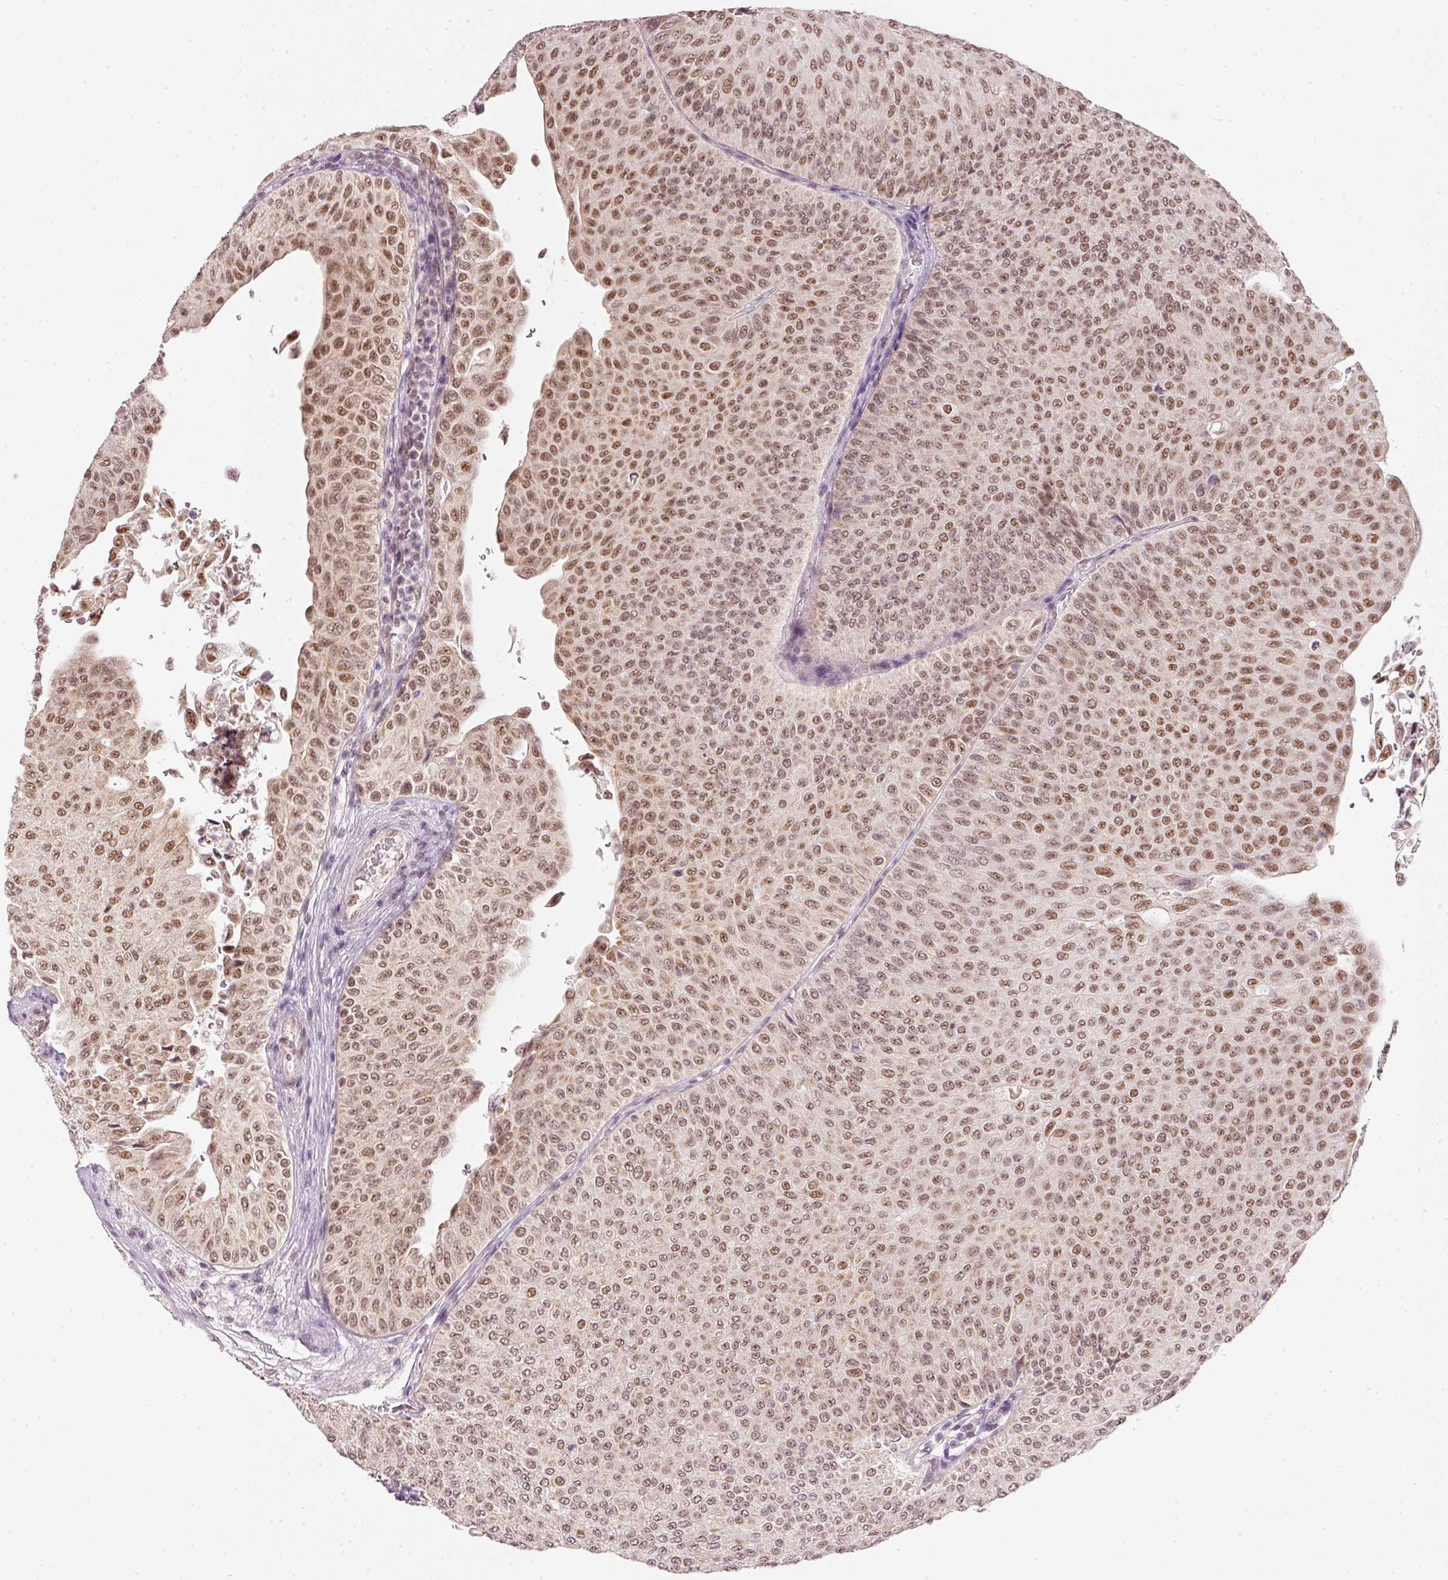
{"staining": {"intensity": "moderate", "quantity": ">75%", "location": "nuclear"}, "tissue": "urothelial cancer", "cell_type": "Tumor cells", "image_type": "cancer", "snomed": [{"axis": "morphology", "description": "Urothelial carcinoma, NOS"}, {"axis": "topography", "description": "Urinary bladder"}], "caption": "Moderate nuclear positivity is seen in approximately >75% of tumor cells in urothelial cancer. The staining is performed using DAB (3,3'-diaminobenzidine) brown chromogen to label protein expression. The nuclei are counter-stained blue using hematoxylin.", "gene": "FSTL3", "patient": {"sex": "male", "age": 59}}